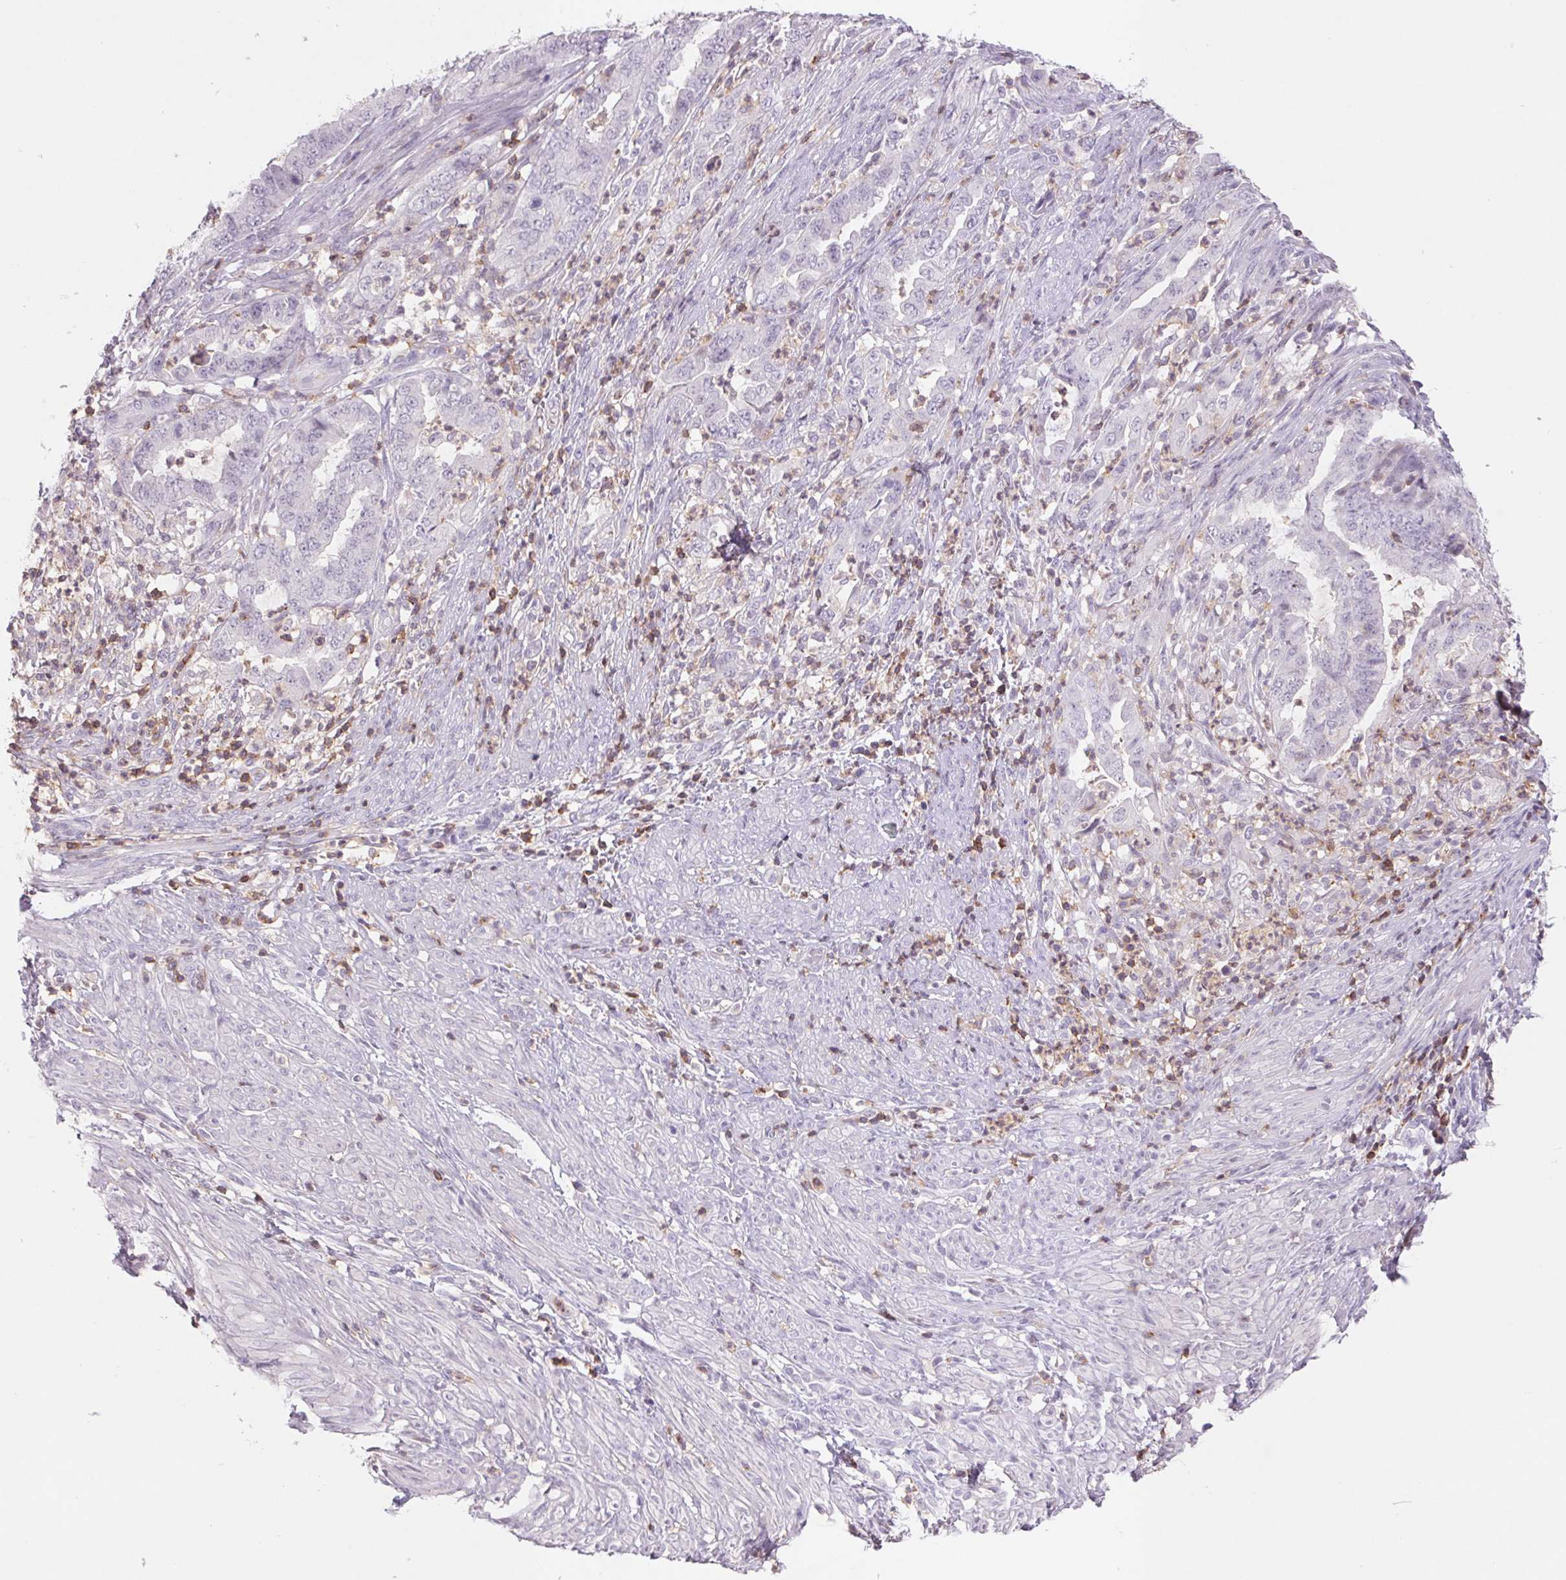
{"staining": {"intensity": "negative", "quantity": "none", "location": "none"}, "tissue": "endometrial cancer", "cell_type": "Tumor cells", "image_type": "cancer", "snomed": [{"axis": "morphology", "description": "Adenocarcinoma, NOS"}, {"axis": "topography", "description": "Endometrium"}], "caption": "High power microscopy photomicrograph of an immunohistochemistry (IHC) micrograph of endometrial adenocarcinoma, revealing no significant positivity in tumor cells.", "gene": "KIF26A", "patient": {"sex": "female", "age": 51}}